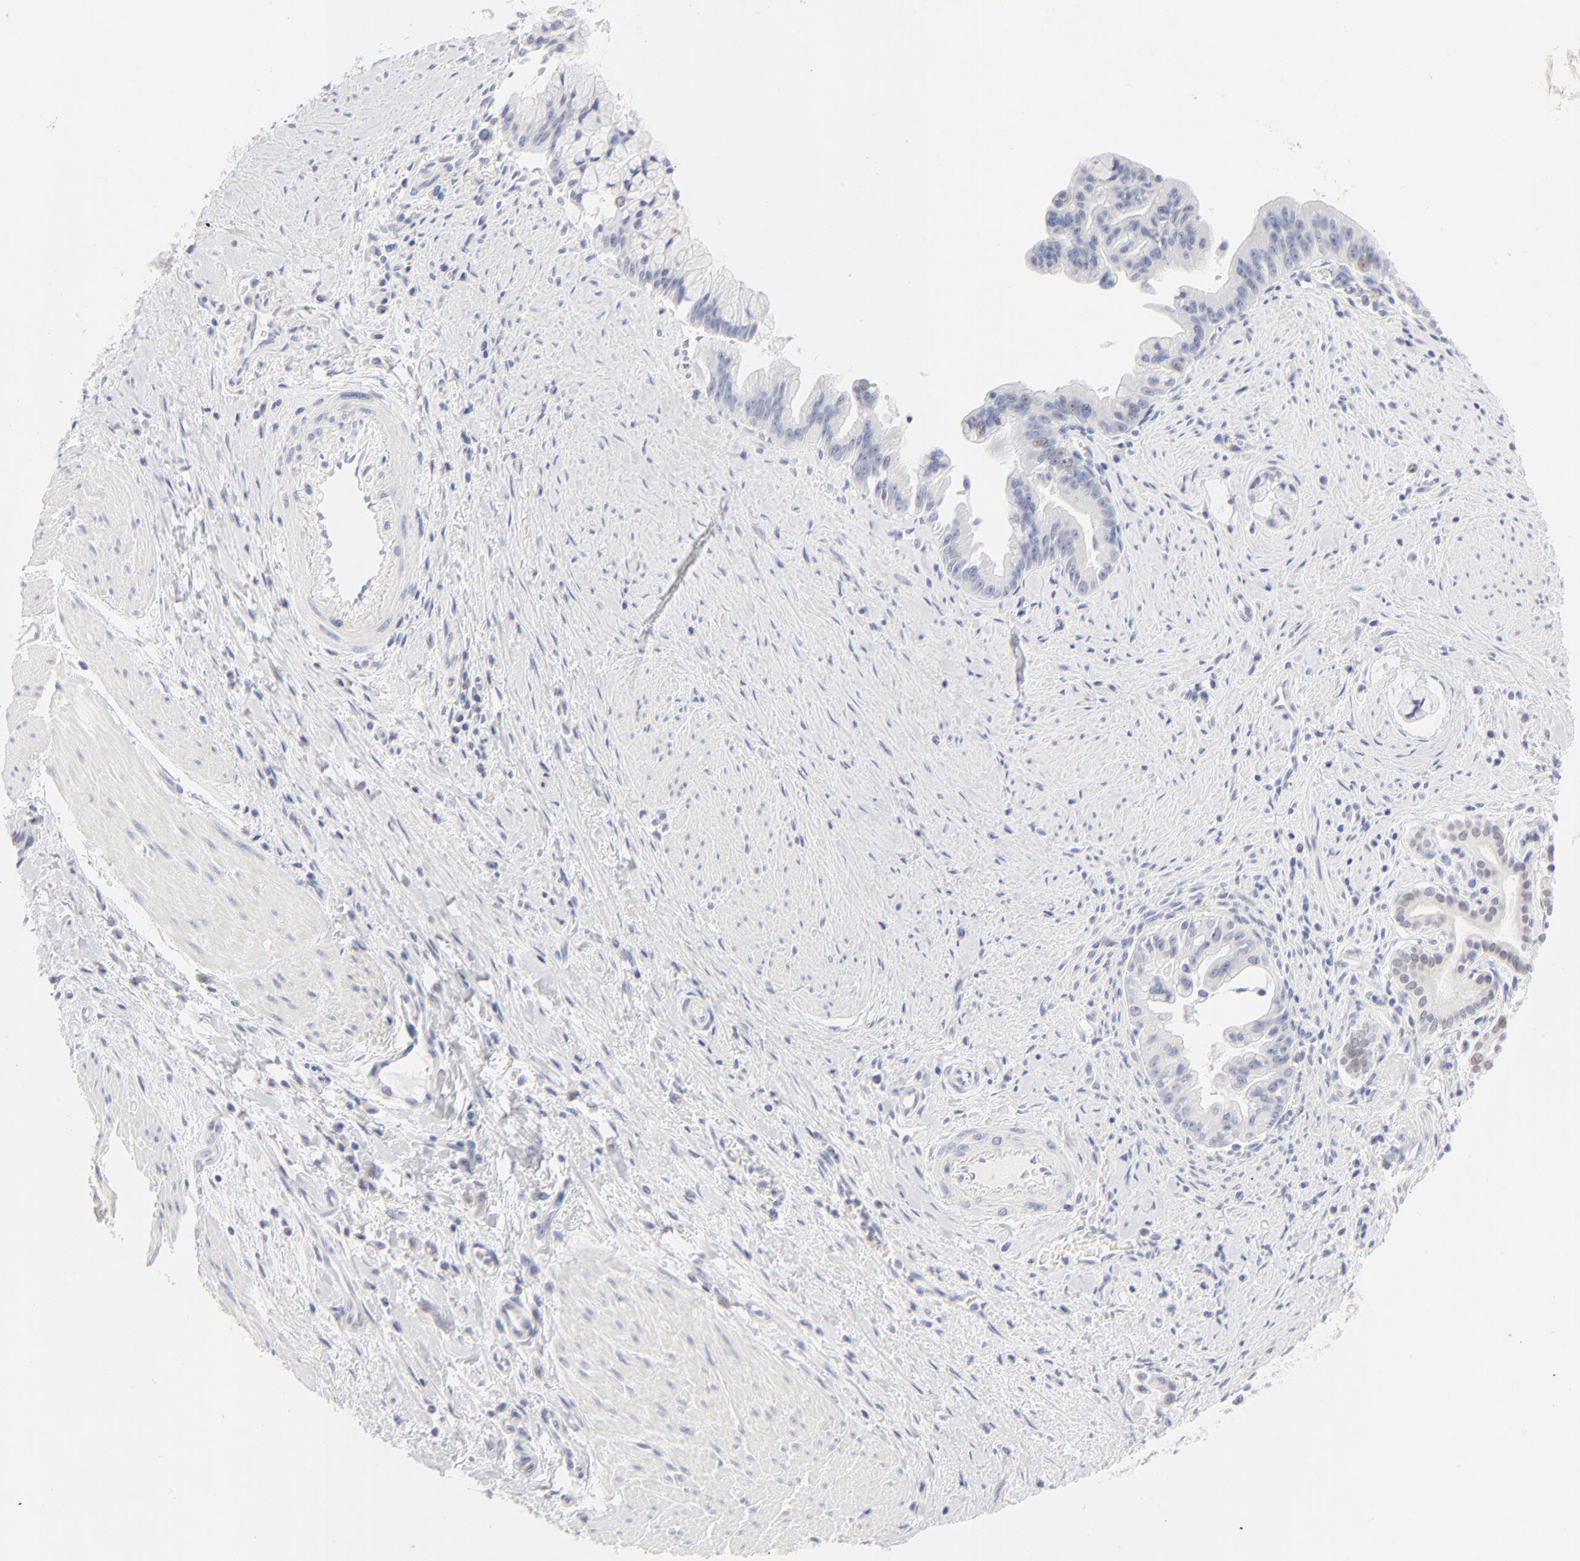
{"staining": {"intensity": "negative", "quantity": "none", "location": "none"}, "tissue": "pancreatic cancer", "cell_type": "Tumor cells", "image_type": "cancer", "snomed": [{"axis": "morphology", "description": "Adenocarcinoma, NOS"}, {"axis": "topography", "description": "Pancreas"}], "caption": "Immunohistochemistry (IHC) of human pancreatic cancer demonstrates no positivity in tumor cells.", "gene": "ONECUT1", "patient": {"sex": "male", "age": 59}}